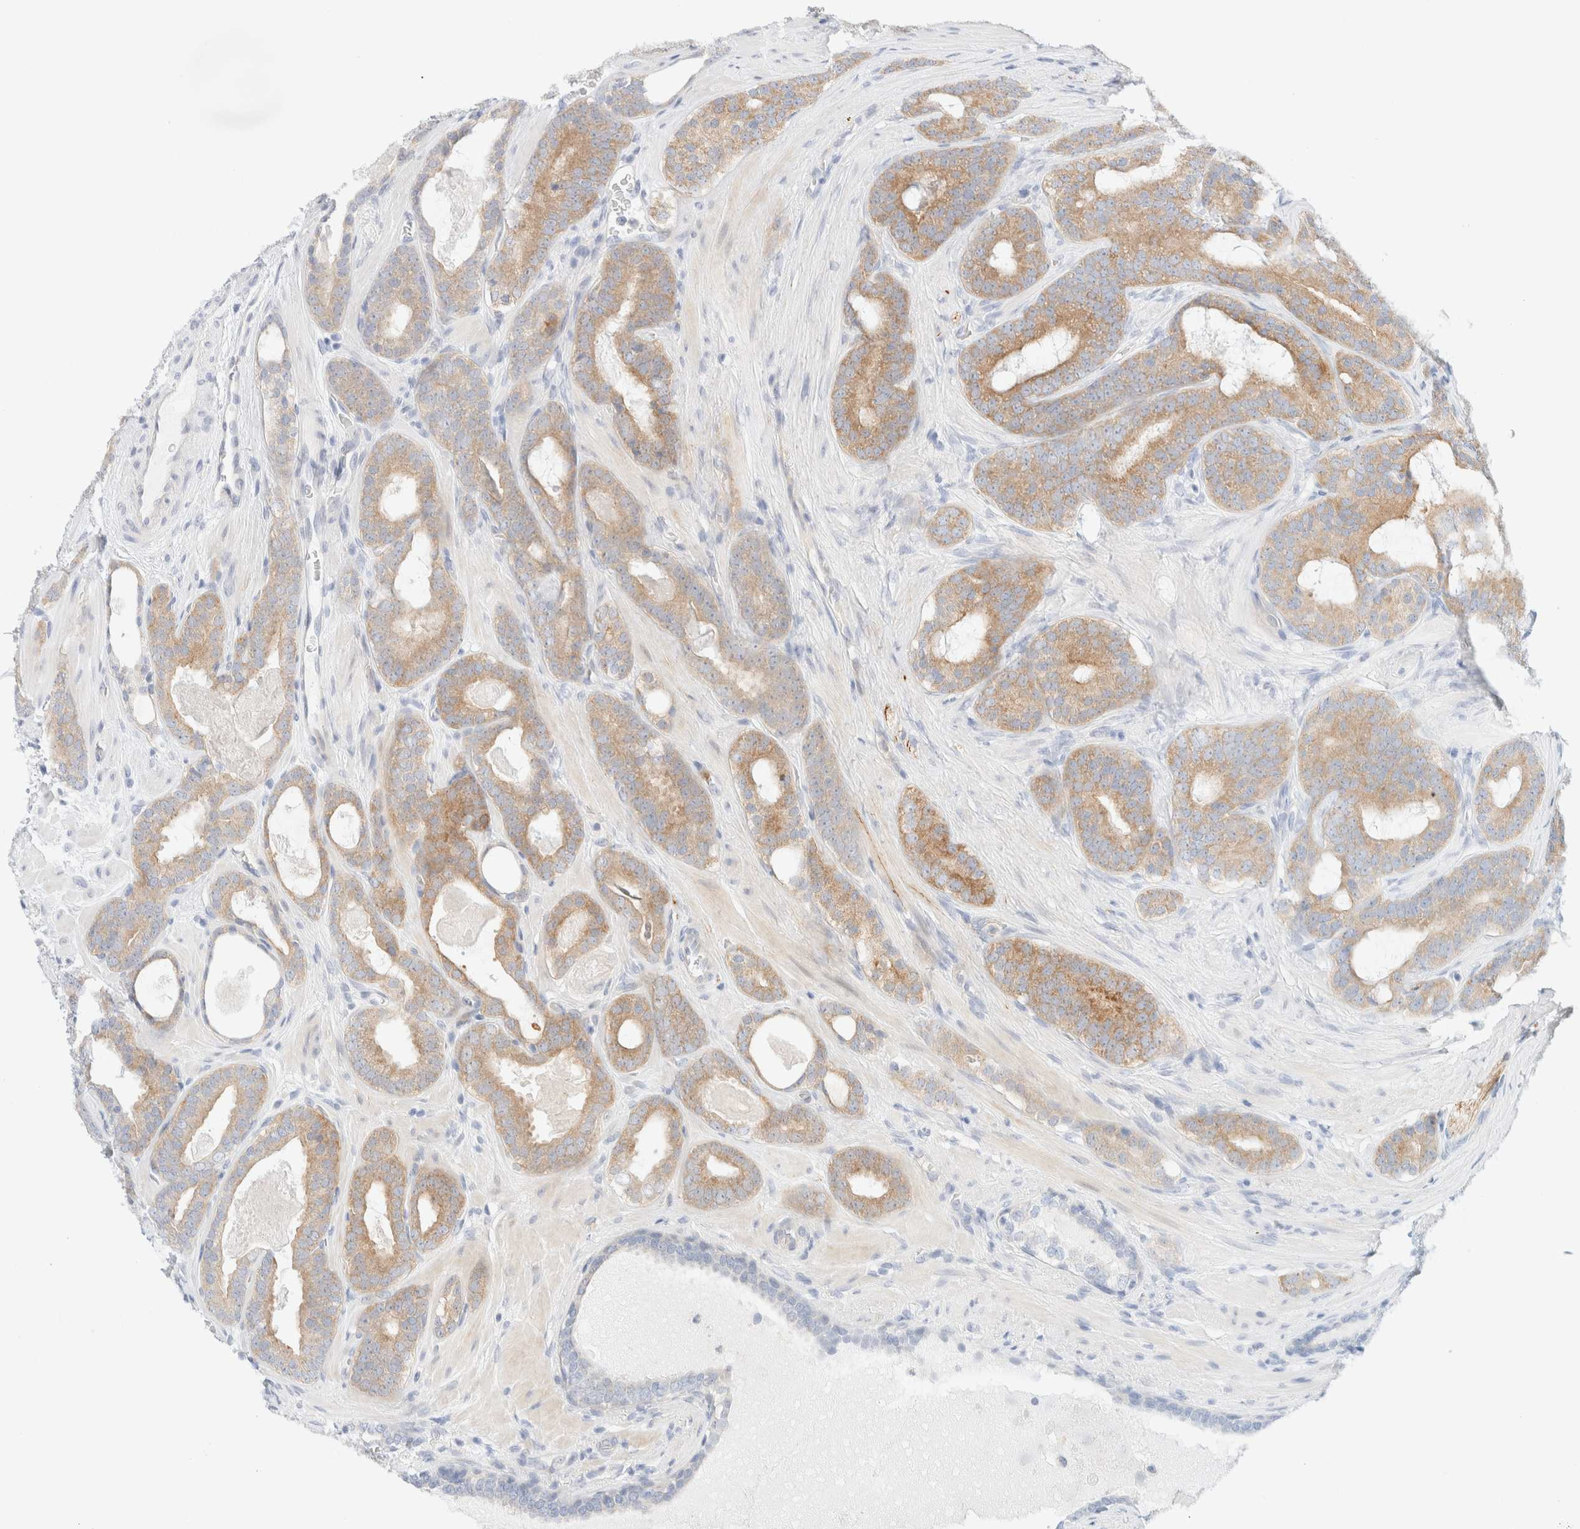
{"staining": {"intensity": "moderate", "quantity": "25%-75%", "location": "cytoplasmic/membranous"}, "tissue": "prostate cancer", "cell_type": "Tumor cells", "image_type": "cancer", "snomed": [{"axis": "morphology", "description": "Adenocarcinoma, High grade"}, {"axis": "topography", "description": "Prostate"}], "caption": "Protein staining of prostate cancer tissue exhibits moderate cytoplasmic/membranous positivity in about 25%-75% of tumor cells. Nuclei are stained in blue.", "gene": "UNC13B", "patient": {"sex": "male", "age": 60}}